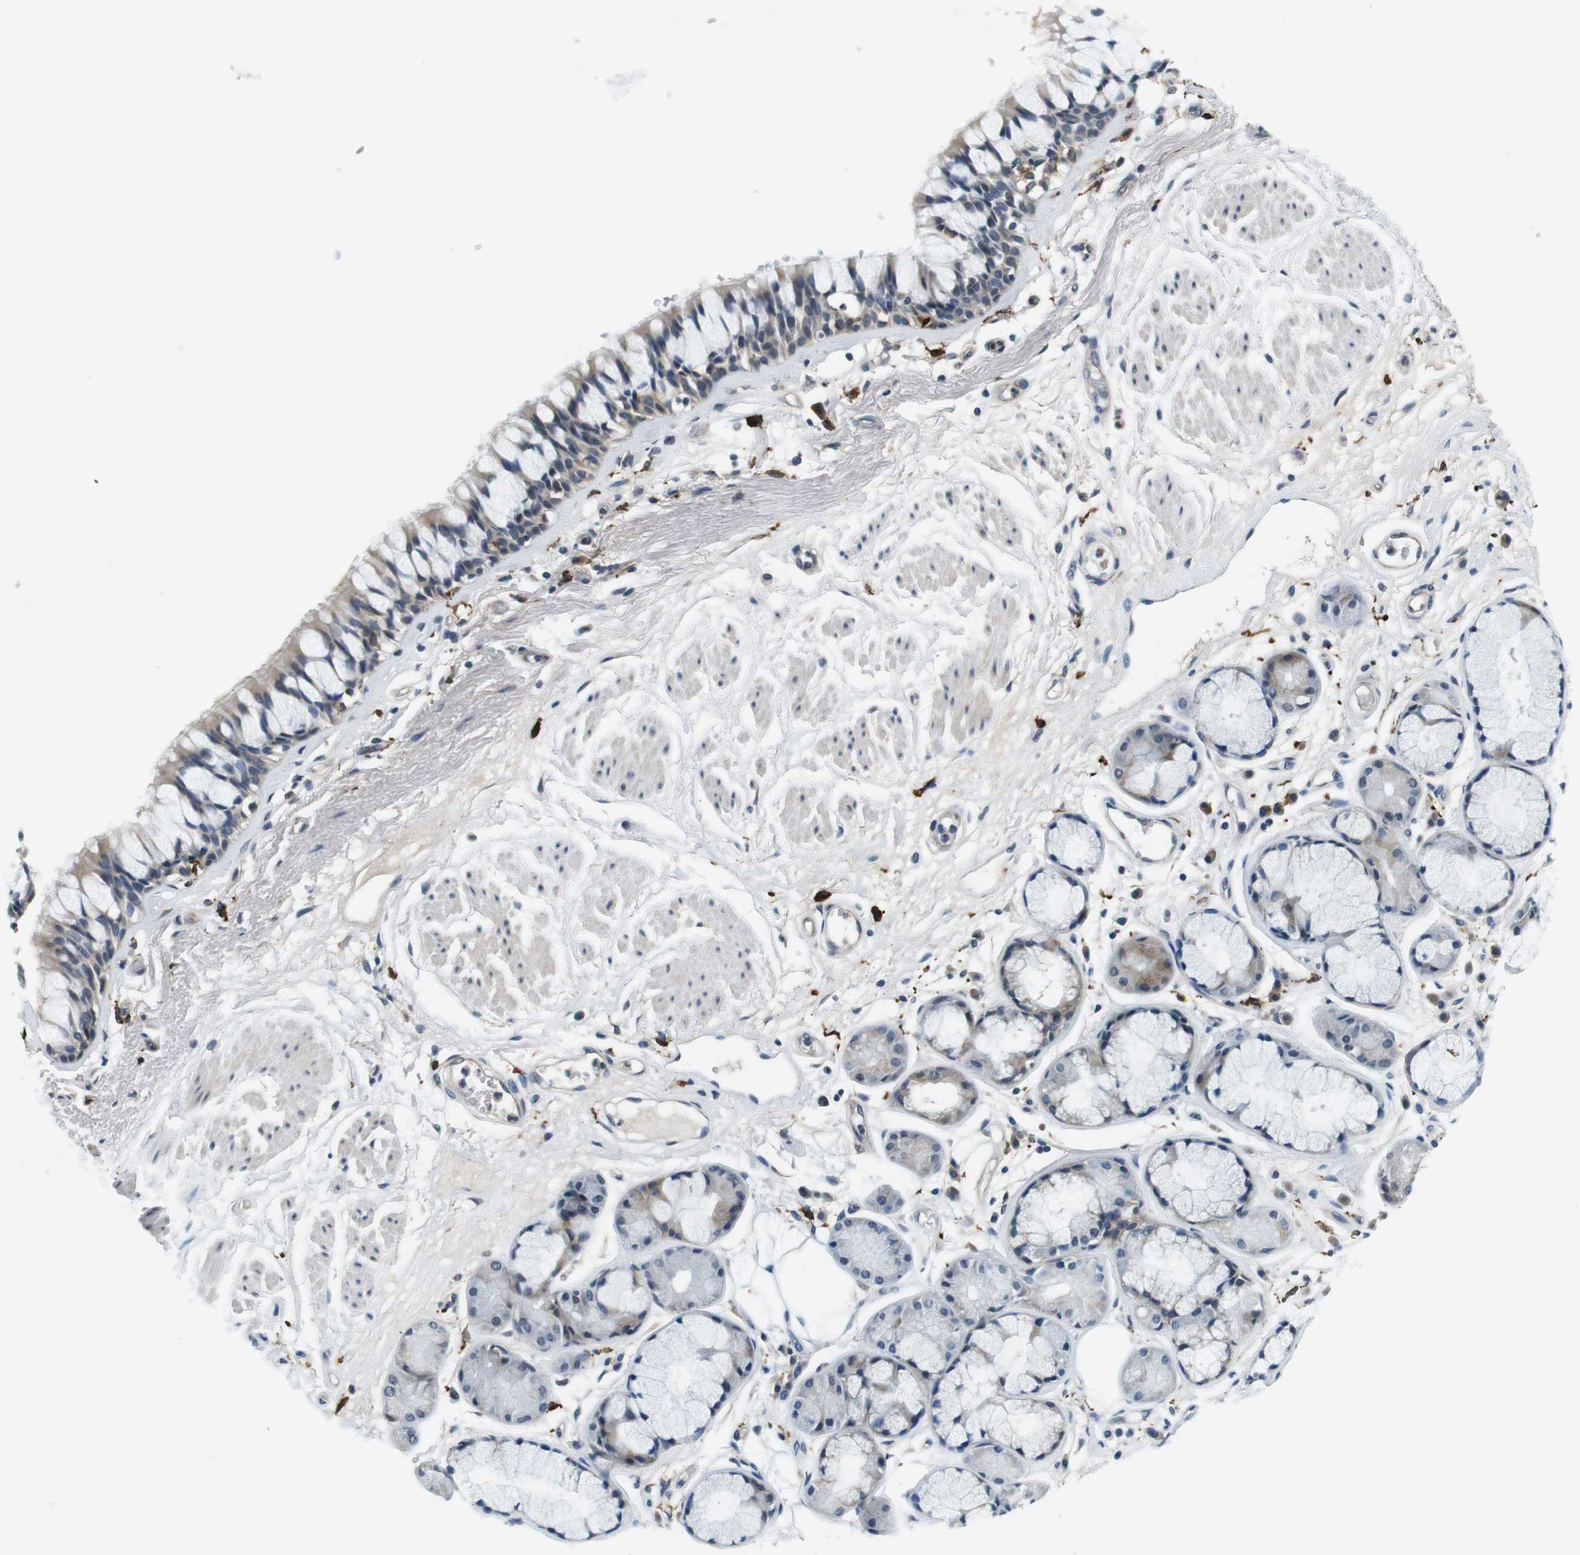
{"staining": {"intensity": "weak", "quantity": "25%-75%", "location": "cytoplasmic/membranous"}, "tissue": "bronchus", "cell_type": "Respiratory epithelial cells", "image_type": "normal", "snomed": [{"axis": "morphology", "description": "Normal tissue, NOS"}, {"axis": "topography", "description": "Bronchus"}], "caption": "Immunohistochemical staining of benign bronchus demonstrates low levels of weak cytoplasmic/membranous staining in about 25%-75% of respiratory epithelial cells. Using DAB (brown) and hematoxylin (blue) stains, captured at high magnification using brightfield microscopy.", "gene": "CD163L1", "patient": {"sex": "male", "age": 66}}